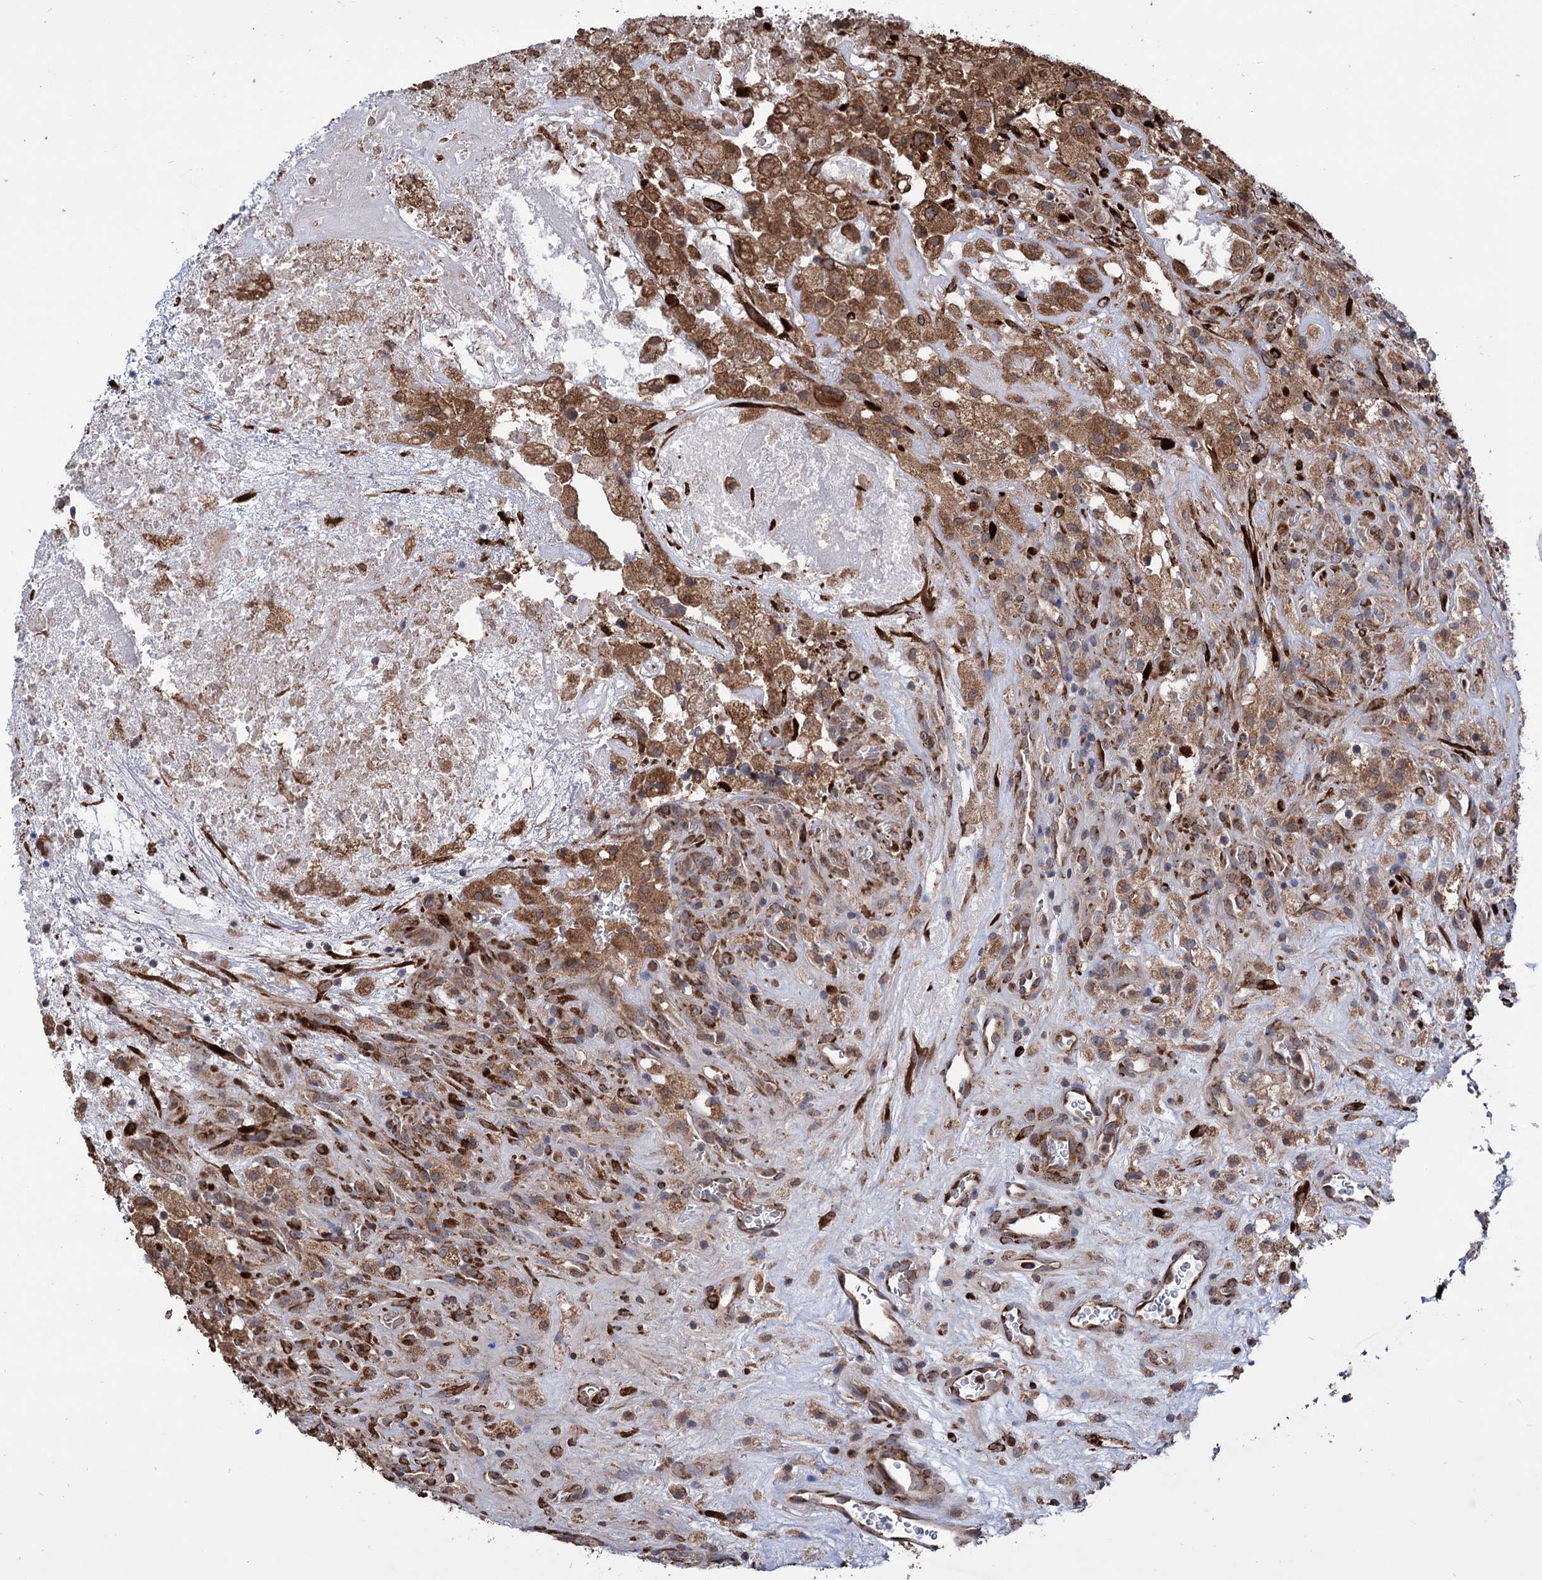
{"staining": {"intensity": "moderate", "quantity": ">75%", "location": "cytoplasmic/membranous"}, "tissue": "glioma", "cell_type": "Tumor cells", "image_type": "cancer", "snomed": [{"axis": "morphology", "description": "Glioma, malignant, High grade"}, {"axis": "topography", "description": "Brain"}], "caption": "This micrograph shows glioma stained with IHC to label a protein in brown. The cytoplasmic/membranous of tumor cells show moderate positivity for the protein. Nuclei are counter-stained blue.", "gene": "CDAN1", "patient": {"sex": "male", "age": 76}}